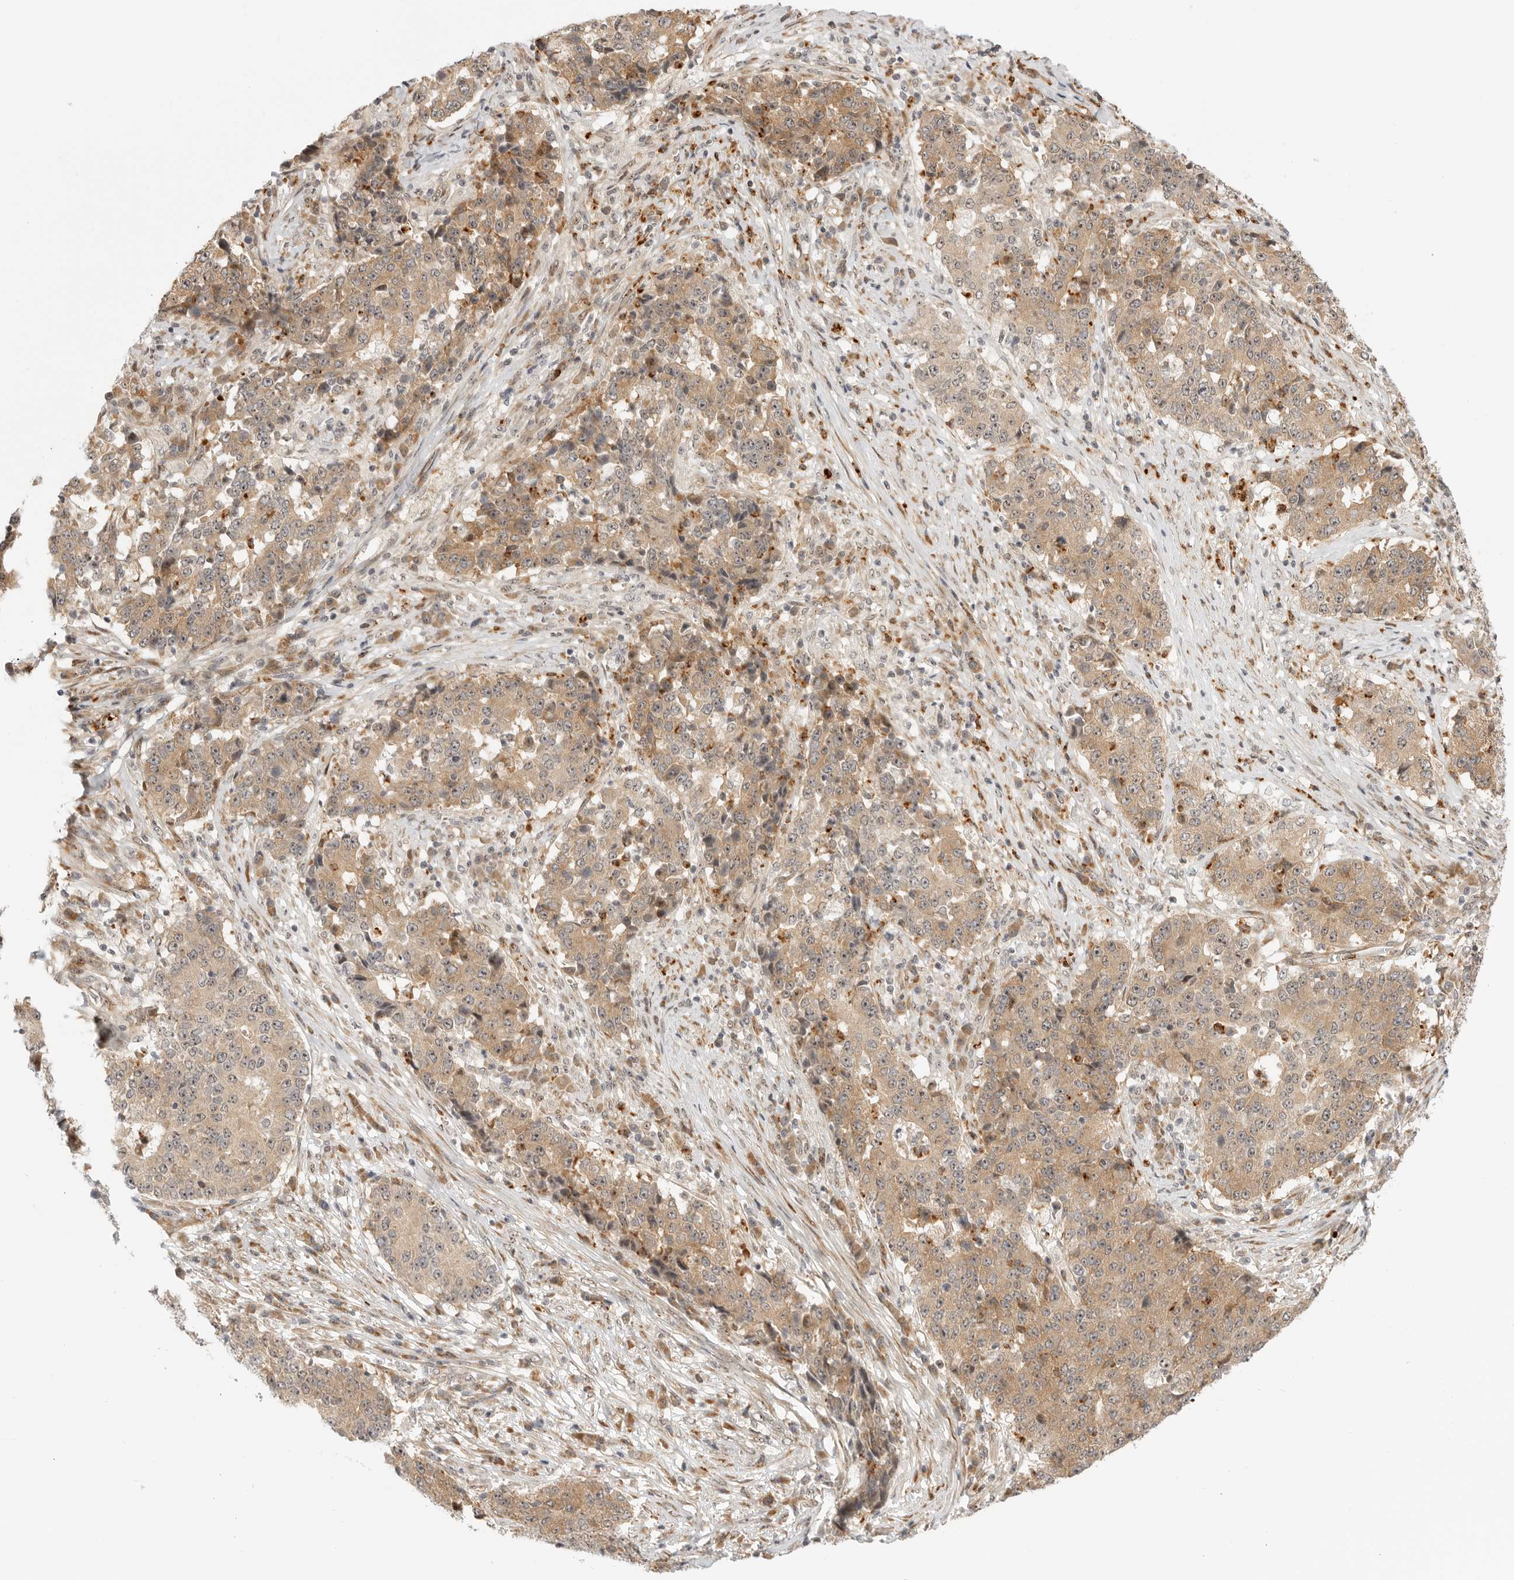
{"staining": {"intensity": "weak", "quantity": ">75%", "location": "cytoplasmic/membranous,nuclear"}, "tissue": "stomach cancer", "cell_type": "Tumor cells", "image_type": "cancer", "snomed": [{"axis": "morphology", "description": "Adenocarcinoma, NOS"}, {"axis": "topography", "description": "Stomach"}], "caption": "A brown stain shows weak cytoplasmic/membranous and nuclear expression of a protein in adenocarcinoma (stomach) tumor cells. (brown staining indicates protein expression, while blue staining denotes nuclei).", "gene": "DSCC1", "patient": {"sex": "male", "age": 59}}